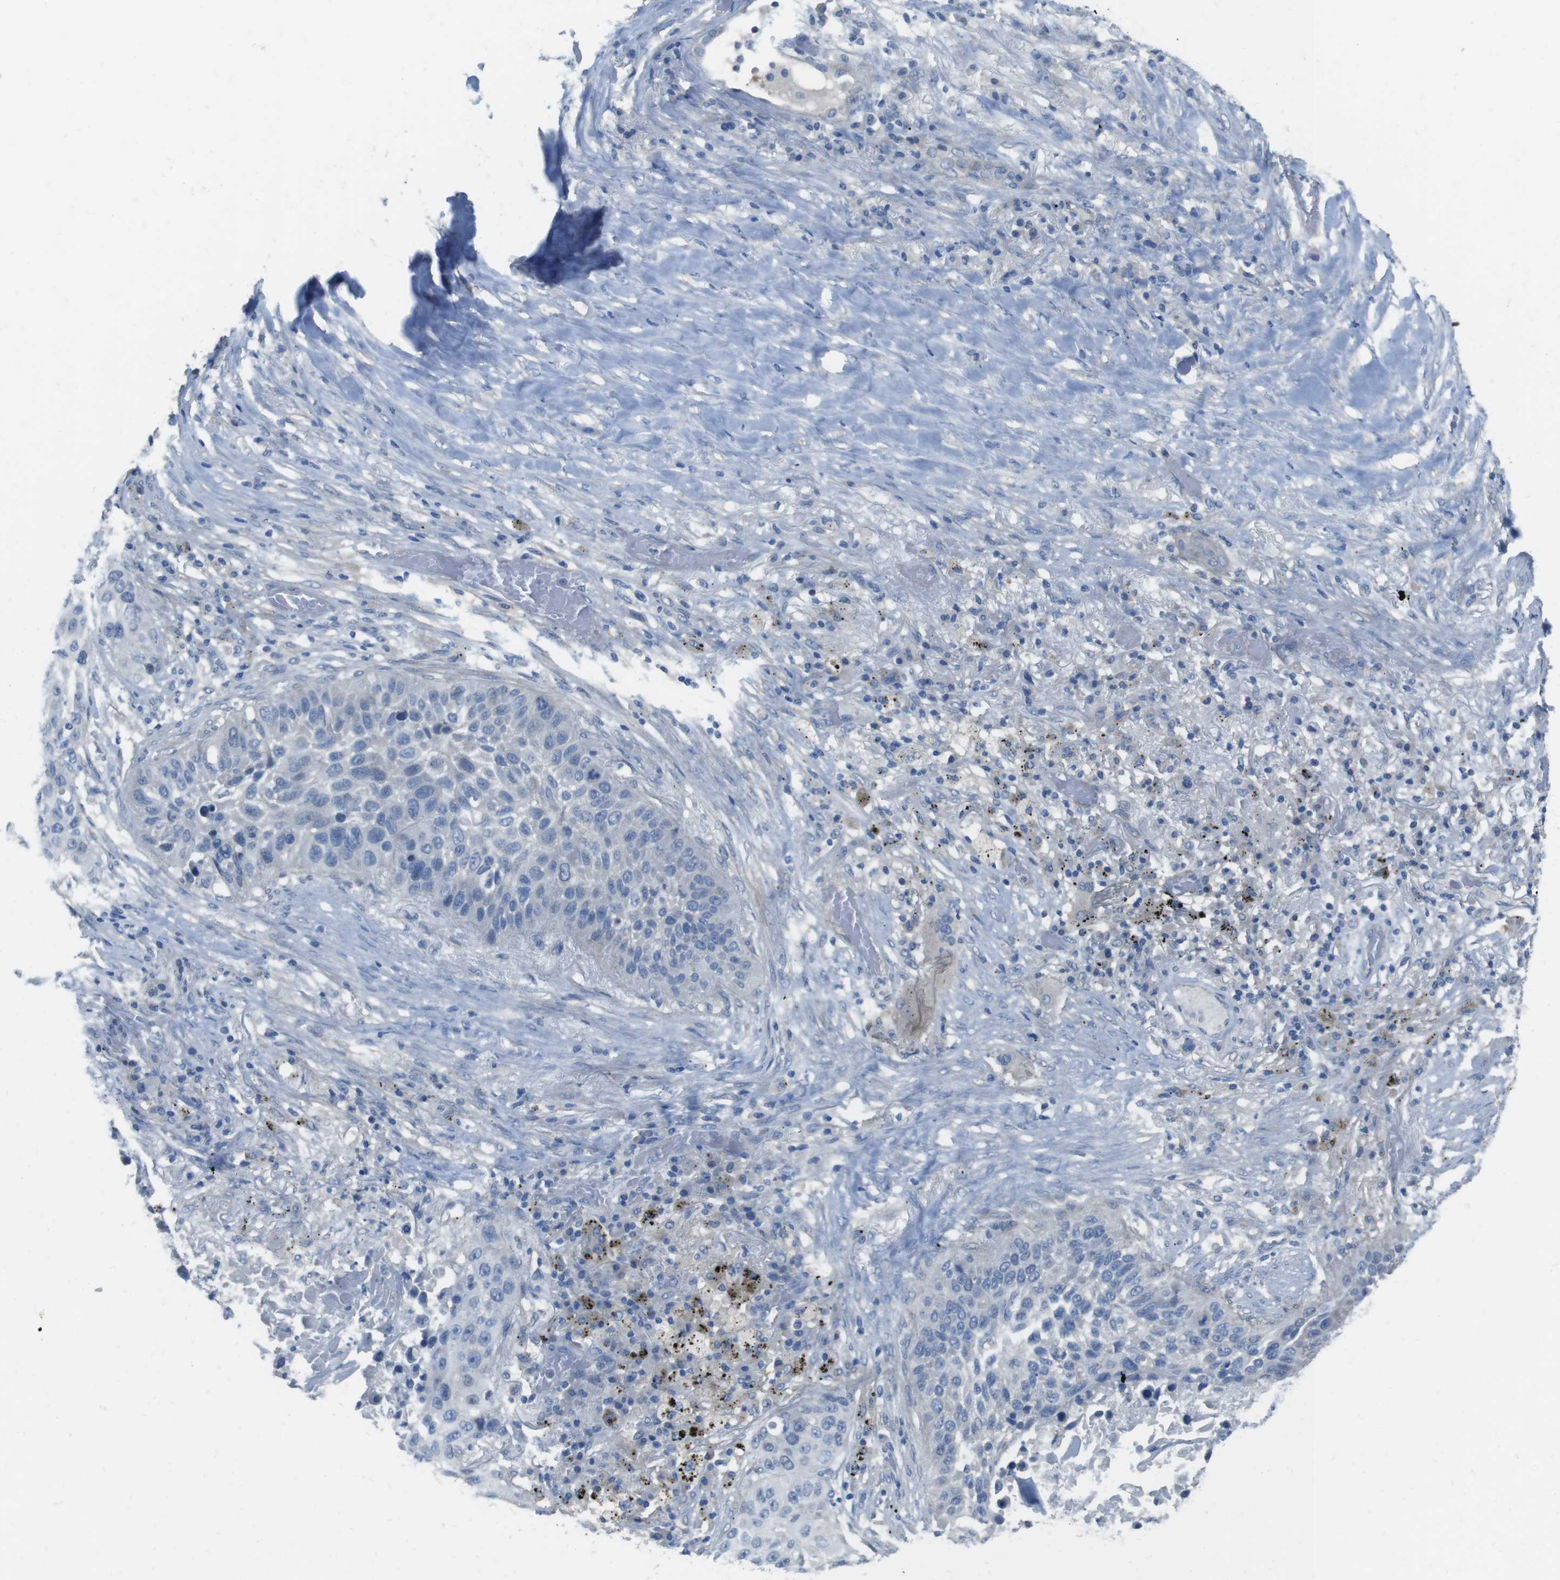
{"staining": {"intensity": "negative", "quantity": "none", "location": "none"}, "tissue": "lung cancer", "cell_type": "Tumor cells", "image_type": "cancer", "snomed": [{"axis": "morphology", "description": "Squamous cell carcinoma, NOS"}, {"axis": "topography", "description": "Lung"}], "caption": "High power microscopy micrograph of an immunohistochemistry image of squamous cell carcinoma (lung), revealing no significant staining in tumor cells.", "gene": "CYP2C8", "patient": {"sex": "male", "age": 57}}